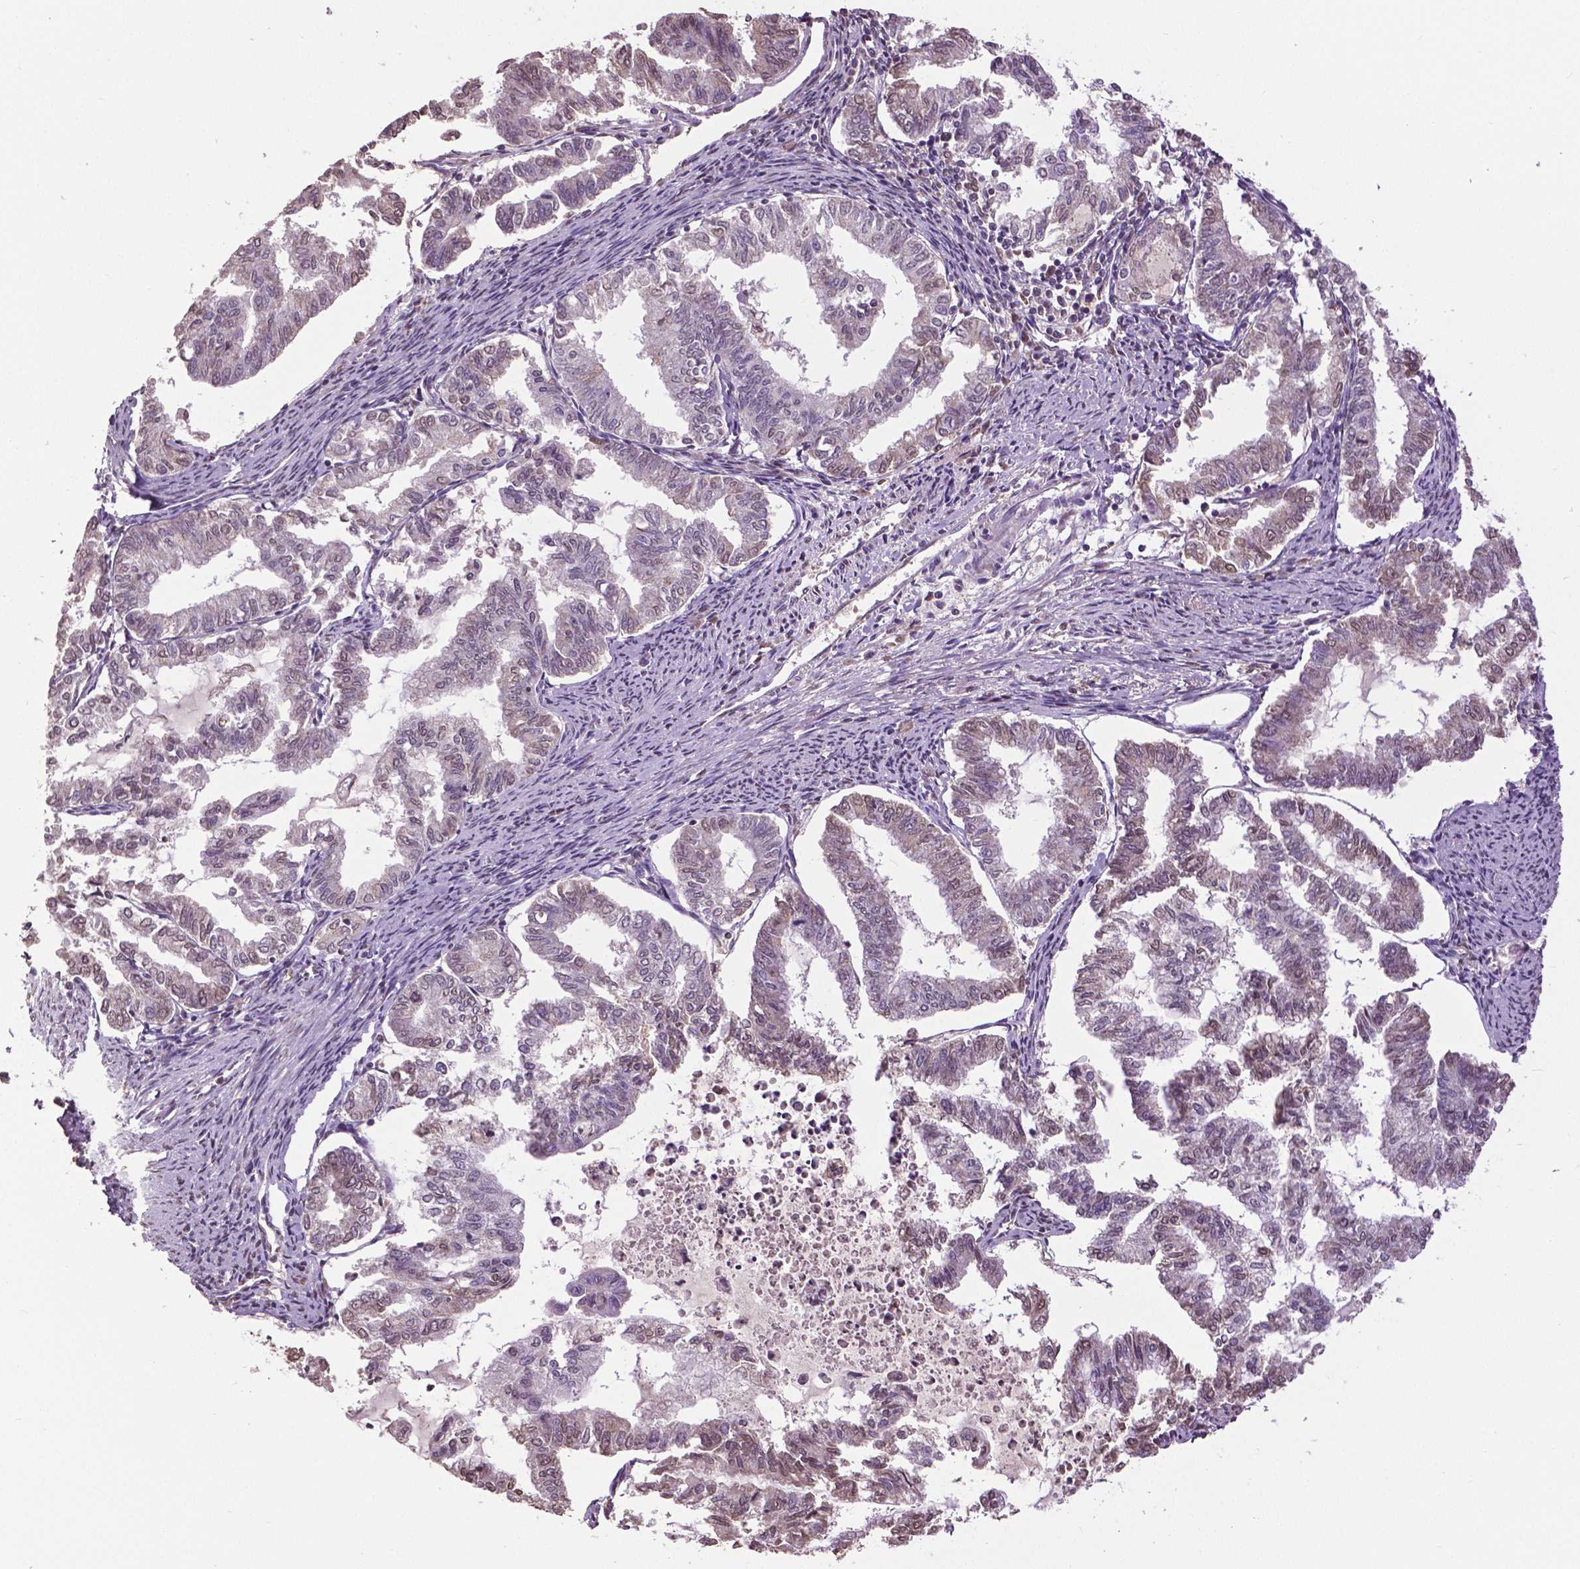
{"staining": {"intensity": "negative", "quantity": "none", "location": "none"}, "tissue": "endometrial cancer", "cell_type": "Tumor cells", "image_type": "cancer", "snomed": [{"axis": "morphology", "description": "Adenocarcinoma, NOS"}, {"axis": "topography", "description": "Endometrium"}], "caption": "A high-resolution photomicrograph shows immunohistochemistry staining of endometrial cancer (adenocarcinoma), which demonstrates no significant expression in tumor cells. The staining is performed using DAB (3,3'-diaminobenzidine) brown chromogen with nuclei counter-stained in using hematoxylin.", "gene": "RUNX3", "patient": {"sex": "female", "age": 79}}